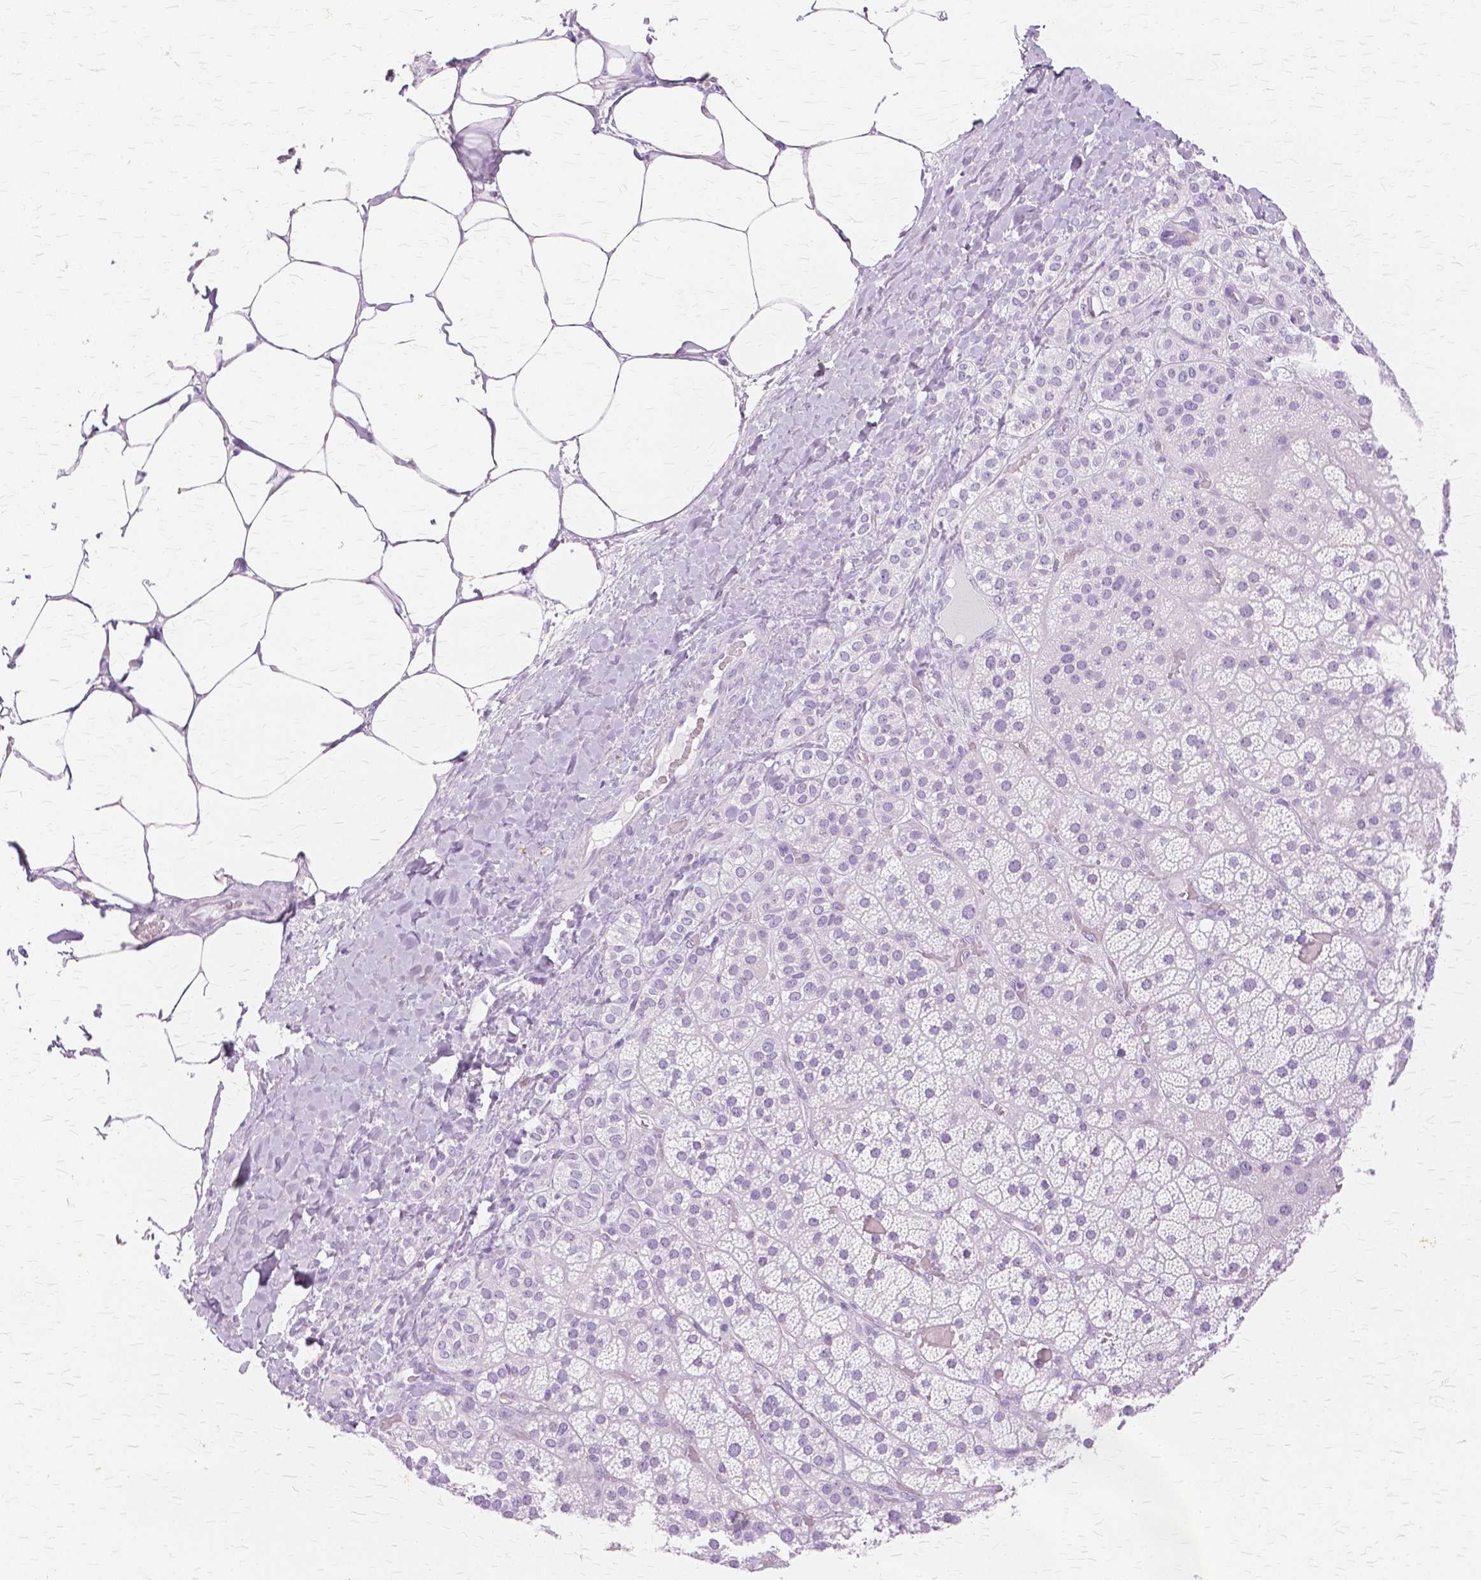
{"staining": {"intensity": "negative", "quantity": "none", "location": "none"}, "tissue": "adrenal gland", "cell_type": "Glandular cells", "image_type": "normal", "snomed": [{"axis": "morphology", "description": "Normal tissue, NOS"}, {"axis": "topography", "description": "Adrenal gland"}], "caption": "High magnification brightfield microscopy of benign adrenal gland stained with DAB (brown) and counterstained with hematoxylin (blue): glandular cells show no significant expression. The staining is performed using DAB (3,3'-diaminobenzidine) brown chromogen with nuclei counter-stained in using hematoxylin.", "gene": "TGM1", "patient": {"sex": "male", "age": 57}}